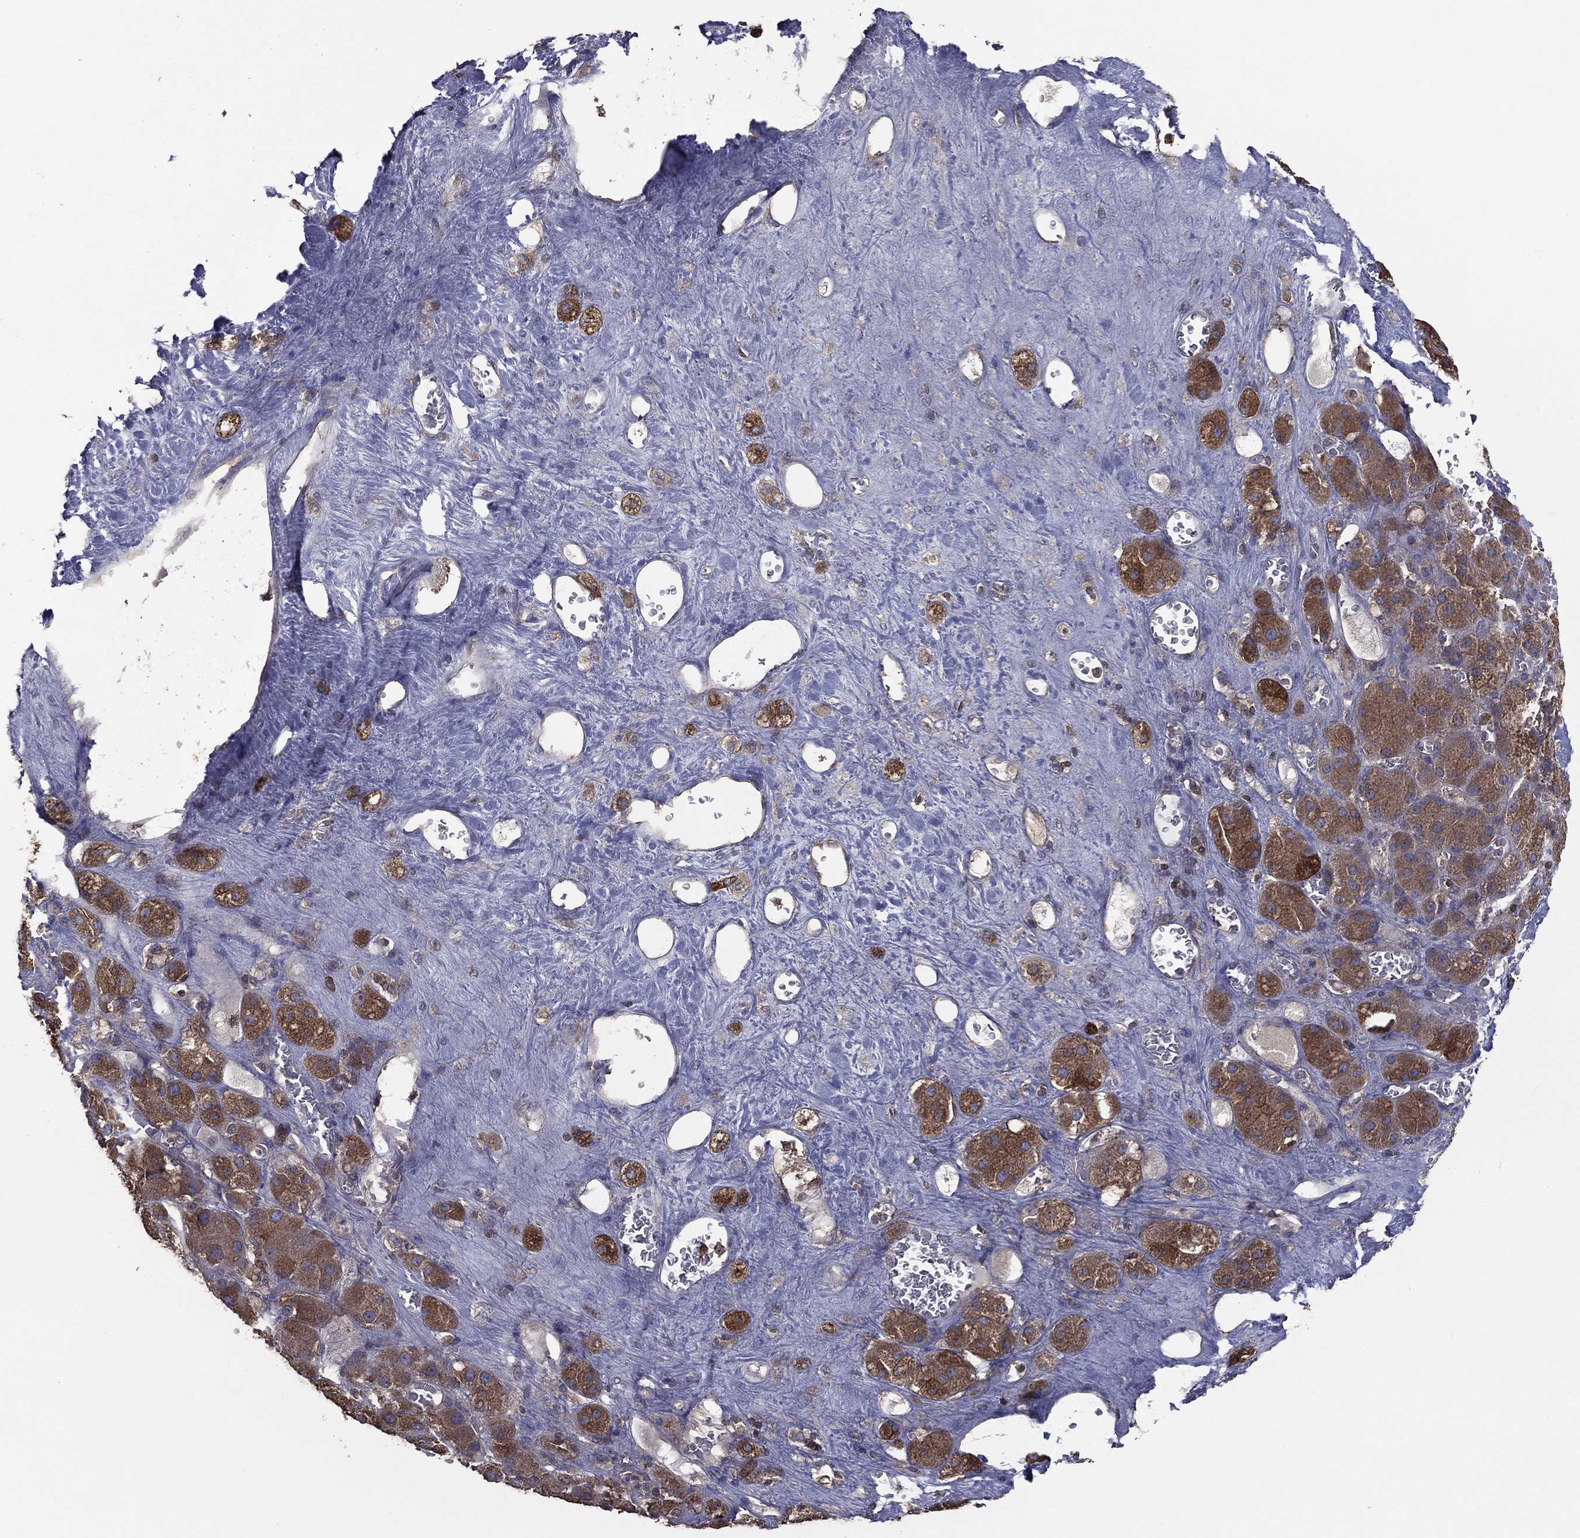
{"staining": {"intensity": "strong", "quantity": ">75%", "location": "cytoplasmic/membranous"}, "tissue": "adrenal gland", "cell_type": "Glandular cells", "image_type": "normal", "snomed": [{"axis": "morphology", "description": "Normal tissue, NOS"}, {"axis": "topography", "description": "Adrenal gland"}], "caption": "Immunohistochemistry (DAB (3,3'-diaminobenzidine)) staining of unremarkable human adrenal gland reveals strong cytoplasmic/membranous protein staining in about >75% of glandular cells. (DAB IHC with brightfield microscopy, high magnification).", "gene": "SARS1", "patient": {"sex": "male", "age": 70}}